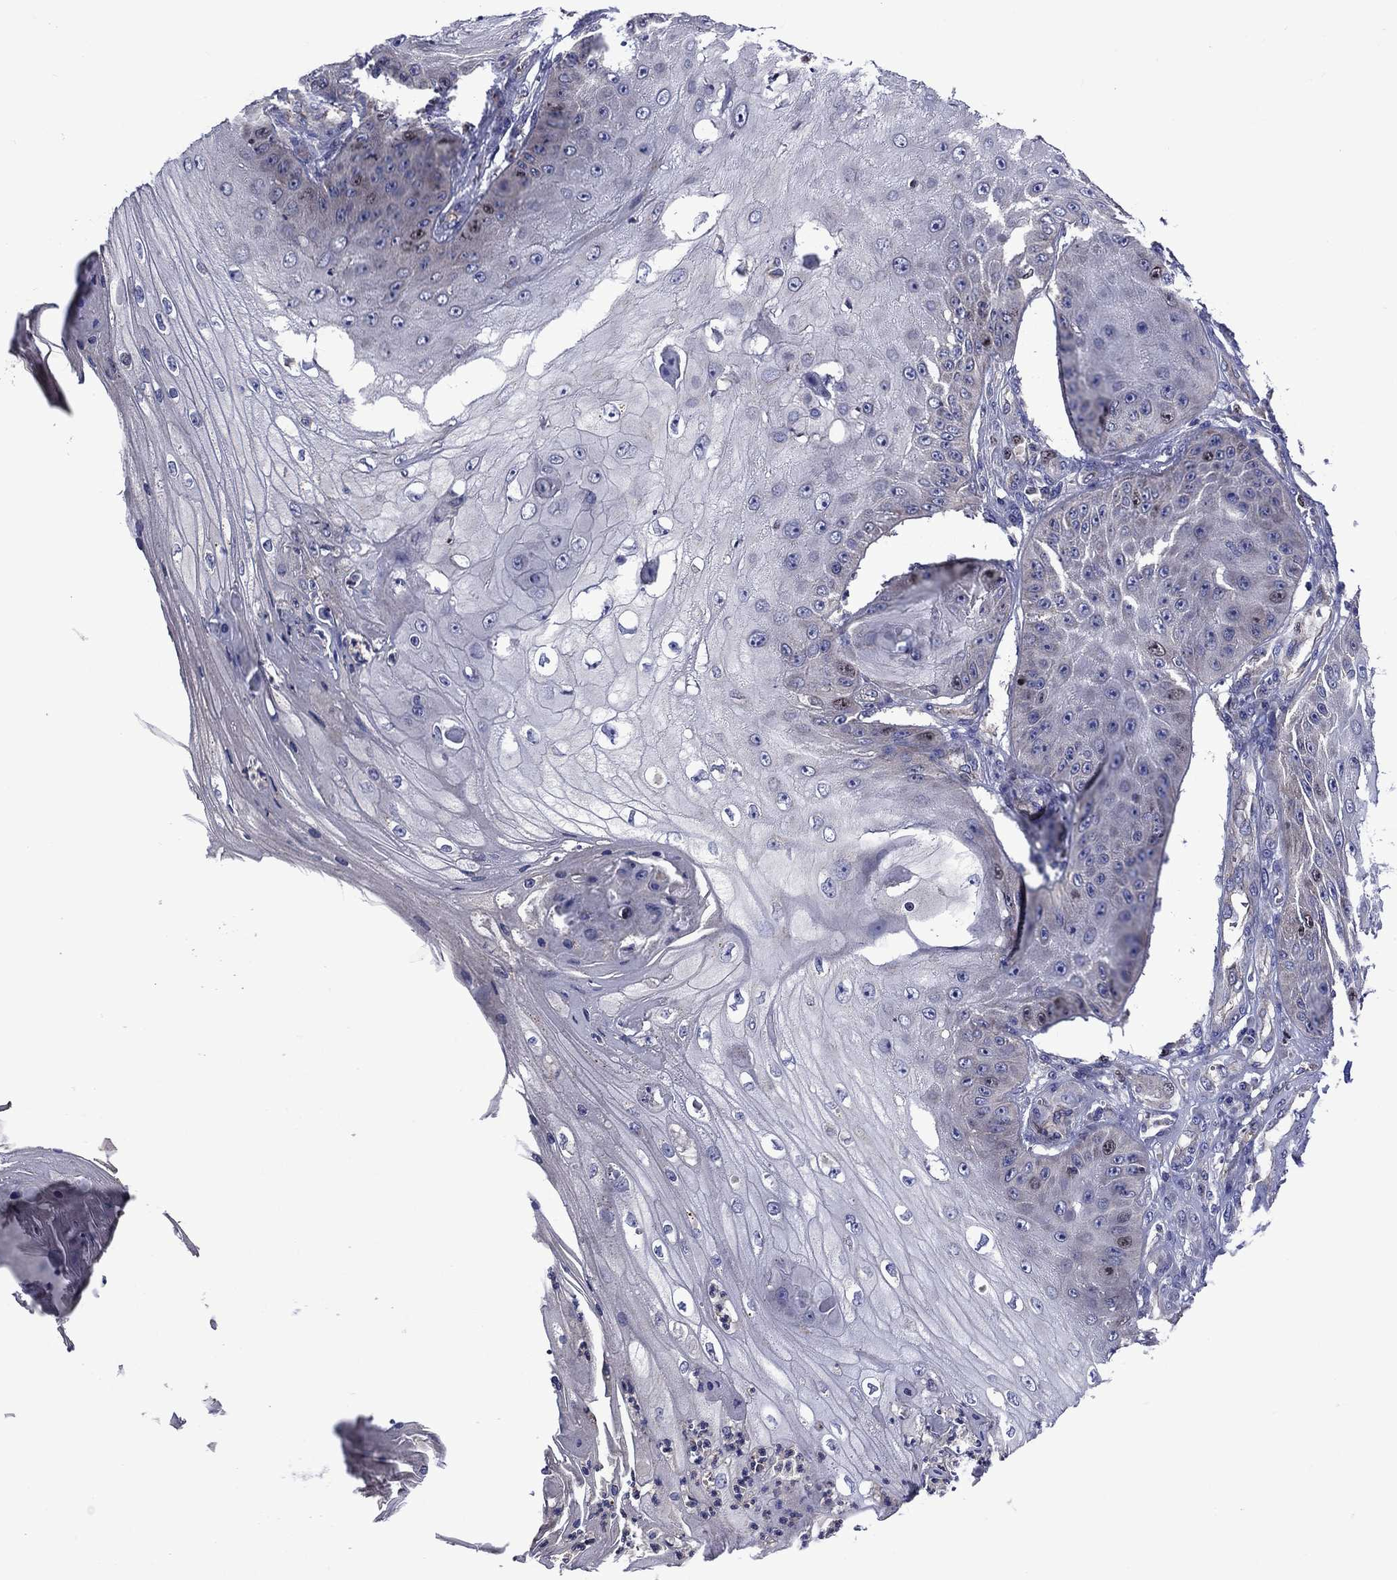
{"staining": {"intensity": "negative", "quantity": "none", "location": "none"}, "tissue": "skin cancer", "cell_type": "Tumor cells", "image_type": "cancer", "snomed": [{"axis": "morphology", "description": "Squamous cell carcinoma, NOS"}, {"axis": "topography", "description": "Skin"}], "caption": "Immunohistochemical staining of human skin squamous cell carcinoma demonstrates no significant expression in tumor cells.", "gene": "KIF22", "patient": {"sex": "male", "age": 70}}